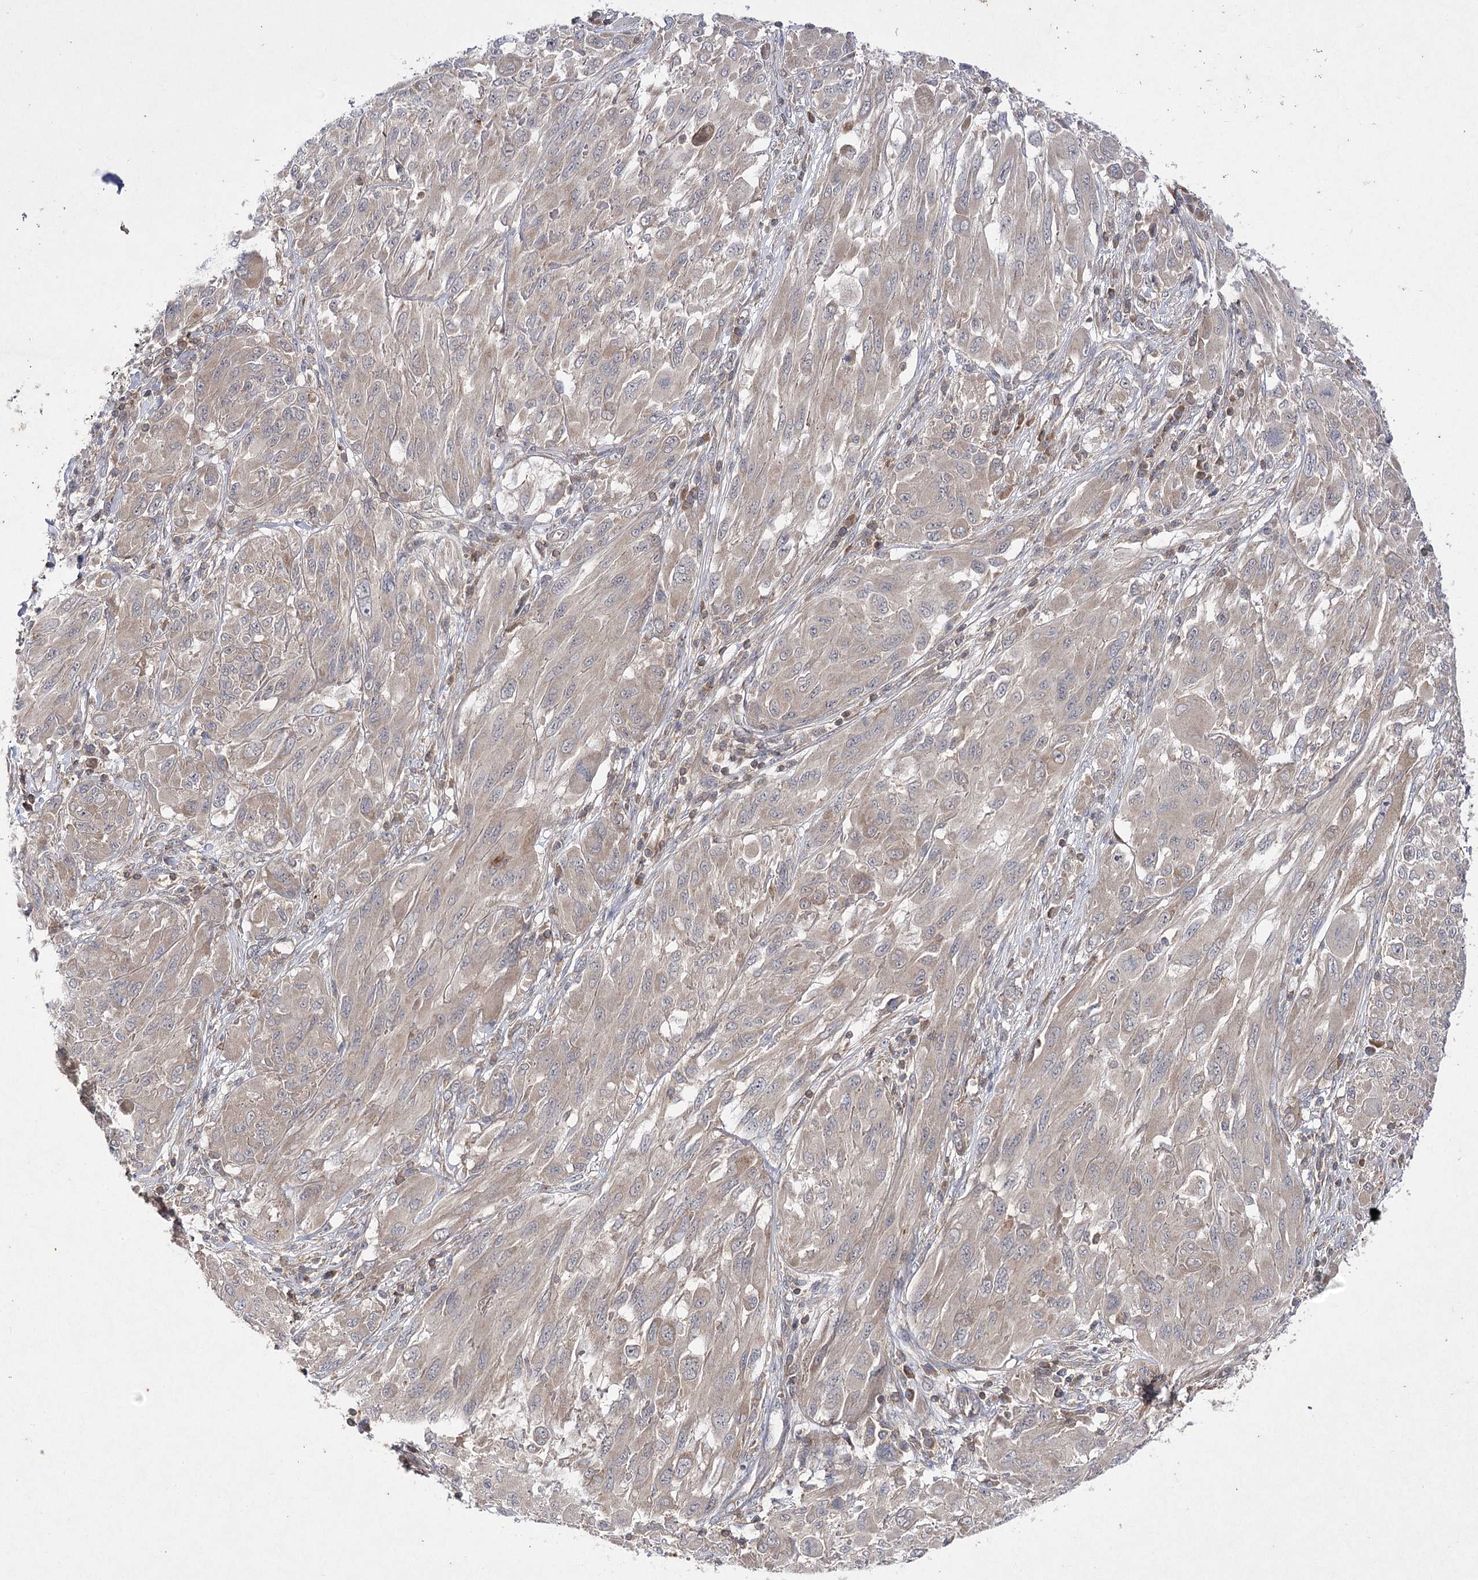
{"staining": {"intensity": "weak", "quantity": ">75%", "location": "cytoplasmic/membranous"}, "tissue": "melanoma", "cell_type": "Tumor cells", "image_type": "cancer", "snomed": [{"axis": "morphology", "description": "Malignant melanoma, NOS"}, {"axis": "topography", "description": "Skin"}], "caption": "Immunohistochemical staining of human malignant melanoma exhibits weak cytoplasmic/membranous protein positivity in approximately >75% of tumor cells. Using DAB (3,3'-diaminobenzidine) (brown) and hematoxylin (blue) stains, captured at high magnification using brightfield microscopy.", "gene": "BCR", "patient": {"sex": "female", "age": 91}}